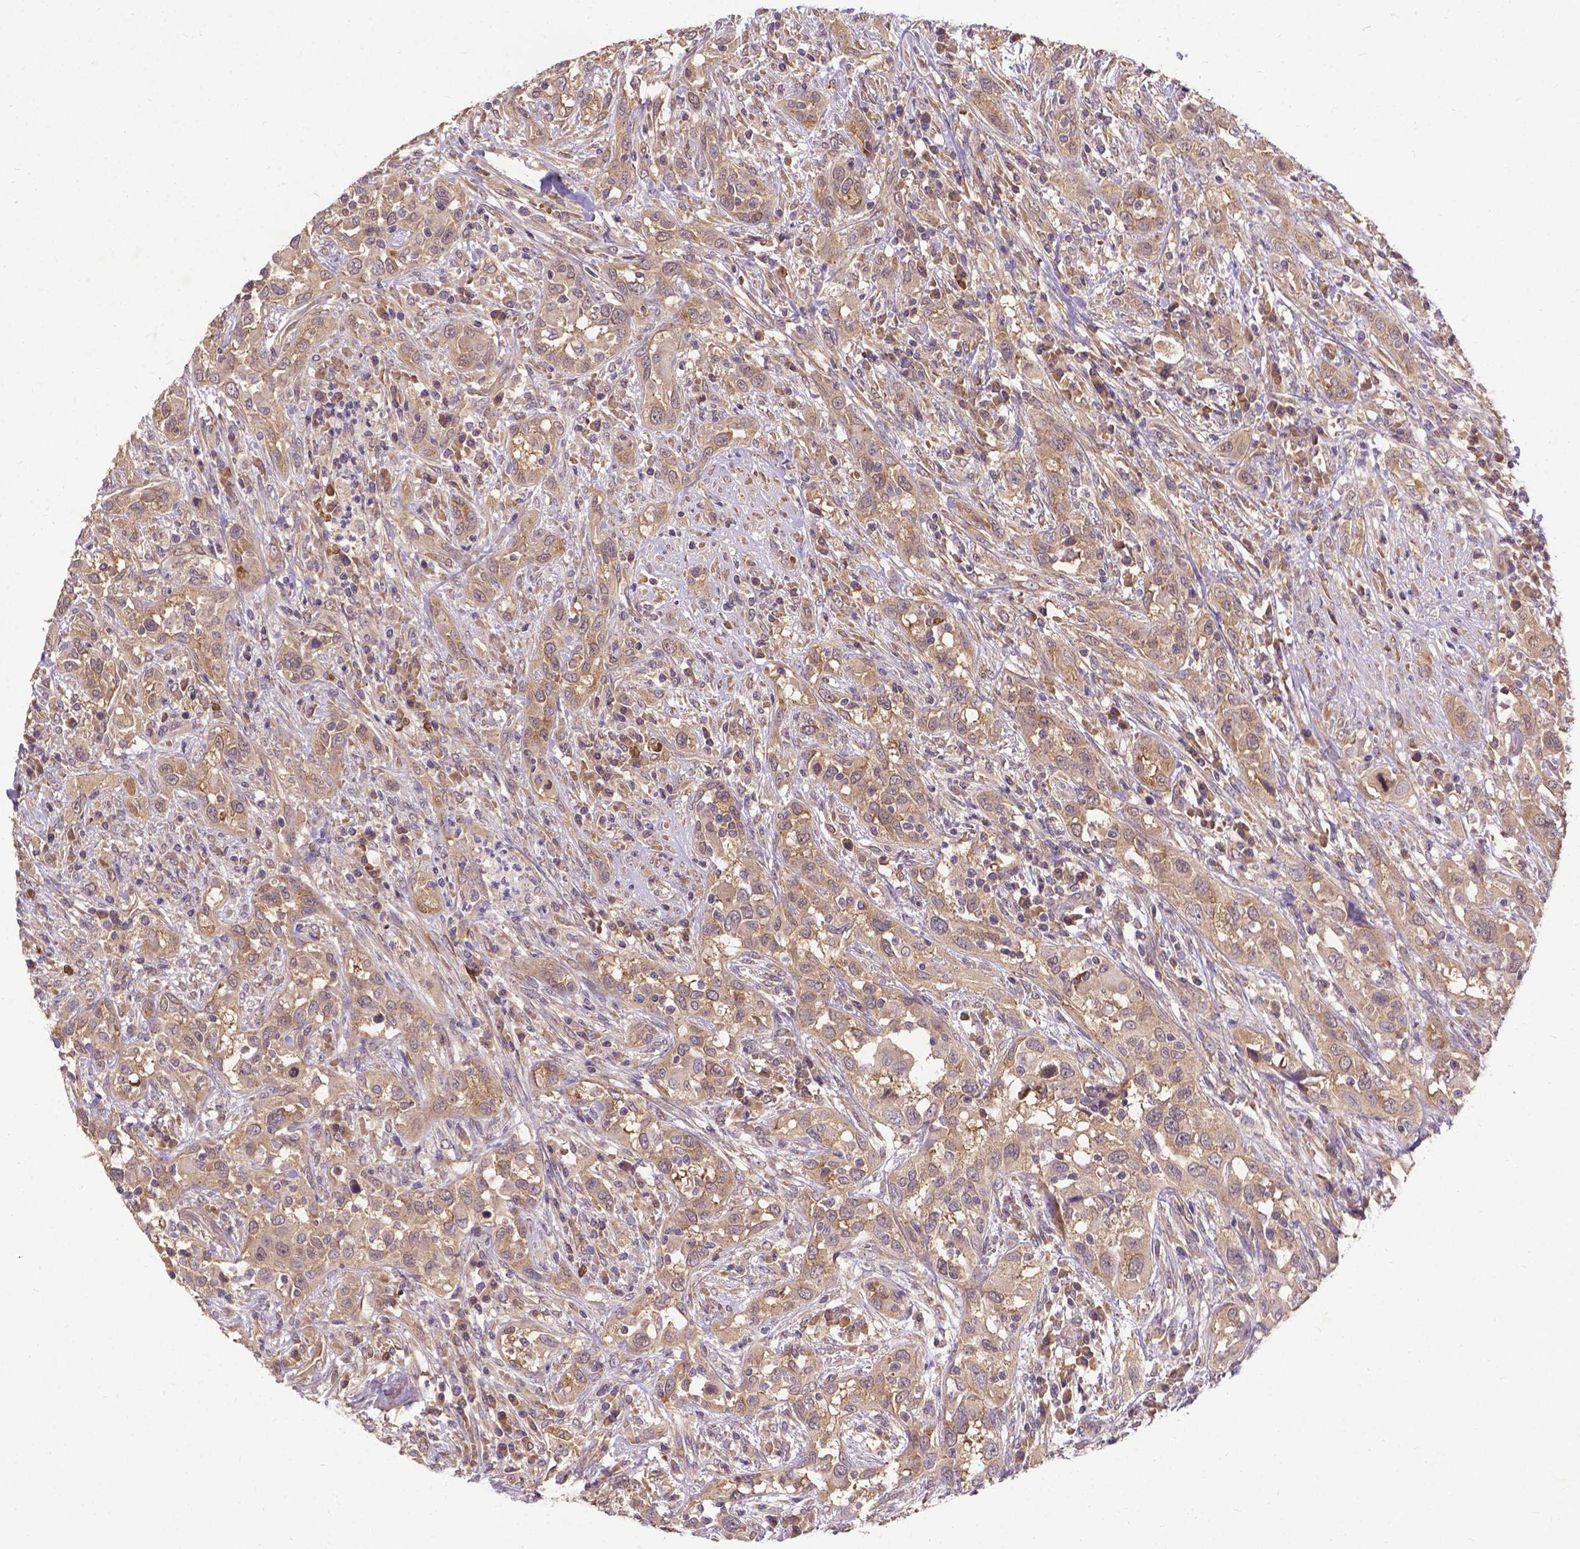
{"staining": {"intensity": "weak", "quantity": ">75%", "location": "cytoplasmic/membranous"}, "tissue": "urothelial cancer", "cell_type": "Tumor cells", "image_type": "cancer", "snomed": [{"axis": "morphology", "description": "Urothelial carcinoma, NOS"}, {"axis": "morphology", "description": "Urothelial carcinoma, High grade"}, {"axis": "topography", "description": "Urinary bladder"}], "caption": "Weak cytoplasmic/membranous positivity is identified in approximately >75% of tumor cells in urothelial cancer. The staining is performed using DAB (3,3'-diaminobenzidine) brown chromogen to label protein expression. The nuclei are counter-stained blue using hematoxylin.", "gene": "DENND6A", "patient": {"sex": "female", "age": 64}}